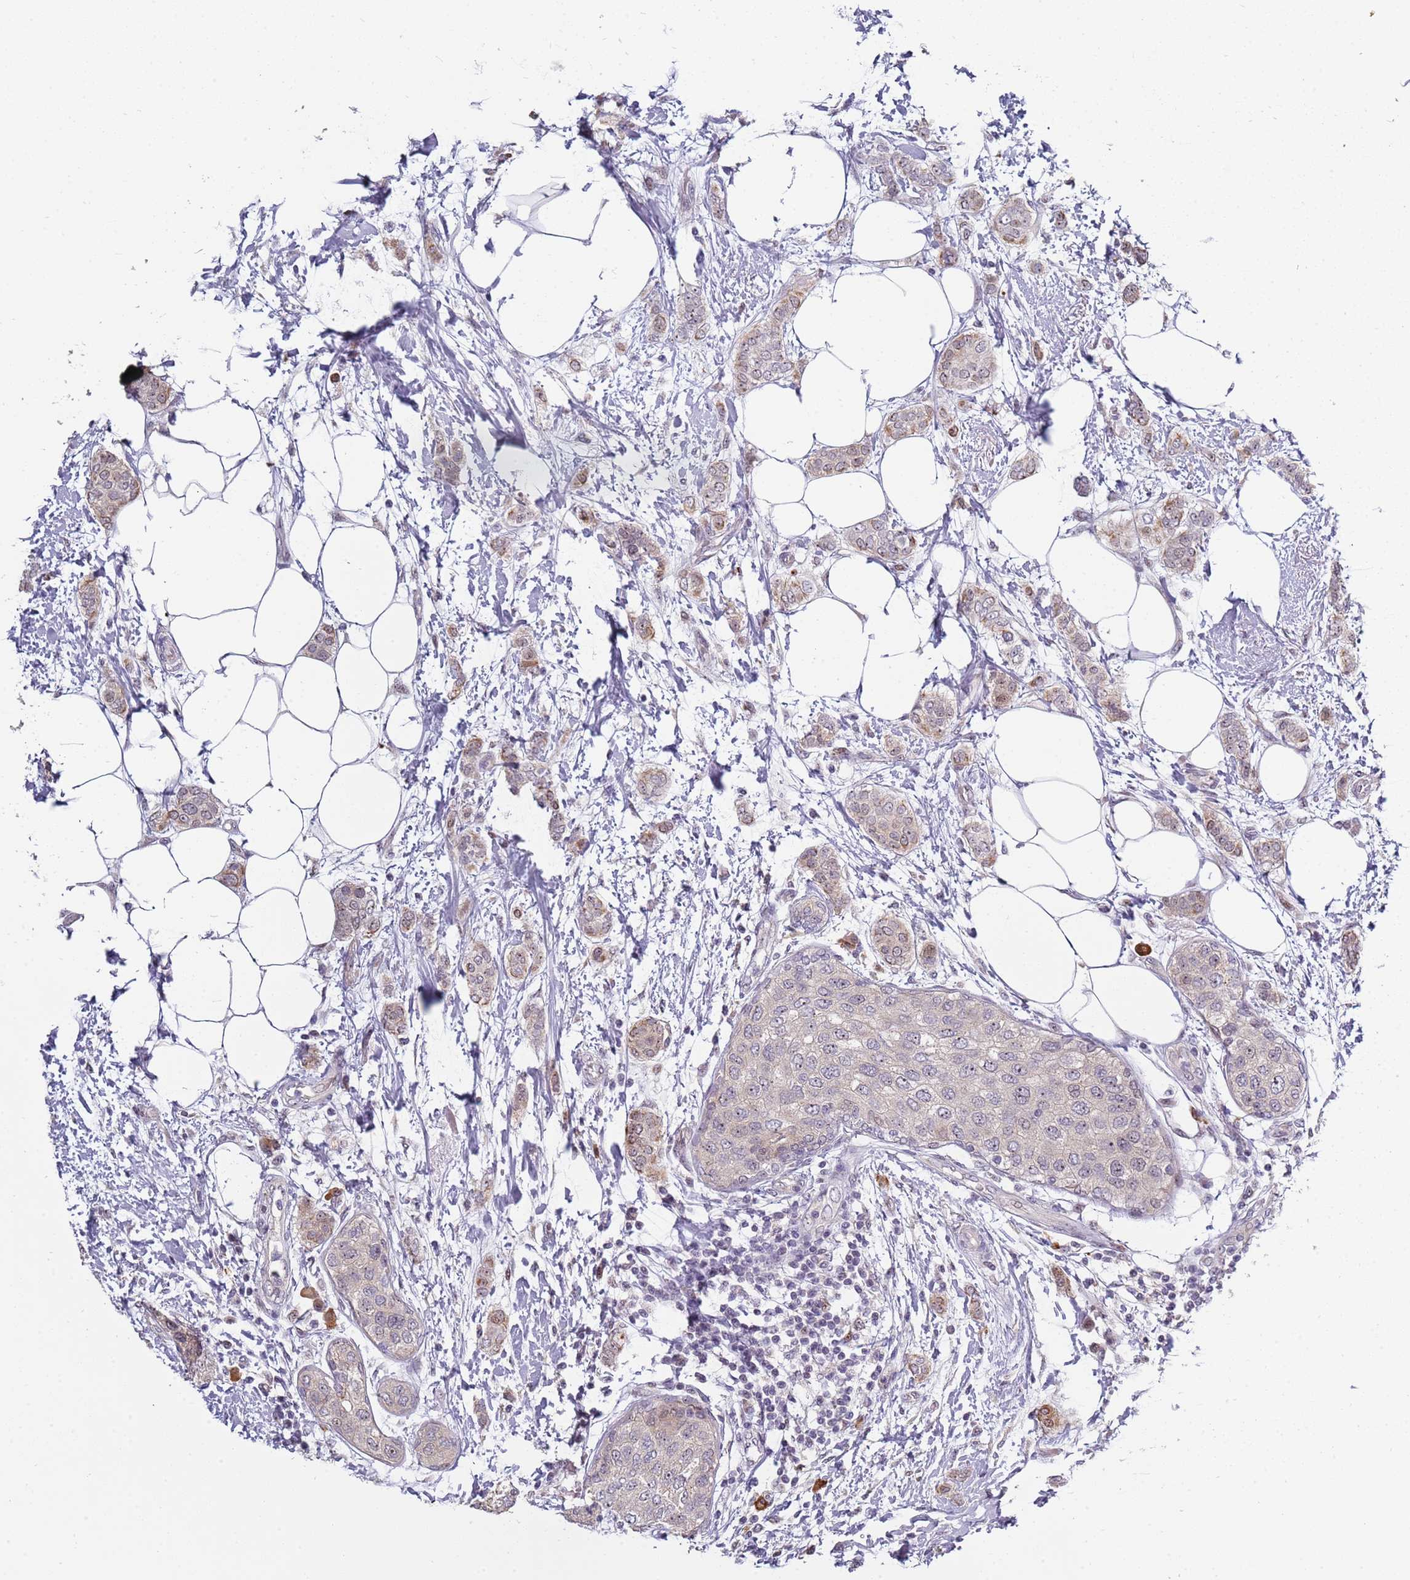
{"staining": {"intensity": "weak", "quantity": "25%-75%", "location": "cytoplasmic/membranous,nuclear"}, "tissue": "breast cancer", "cell_type": "Tumor cells", "image_type": "cancer", "snomed": [{"axis": "morphology", "description": "Duct carcinoma"}, {"axis": "topography", "description": "Breast"}], "caption": "This image shows immunohistochemistry (IHC) staining of human breast intraductal carcinoma, with low weak cytoplasmic/membranous and nuclear expression in approximately 25%-75% of tumor cells.", "gene": "UCMA", "patient": {"sex": "female", "age": 72}}